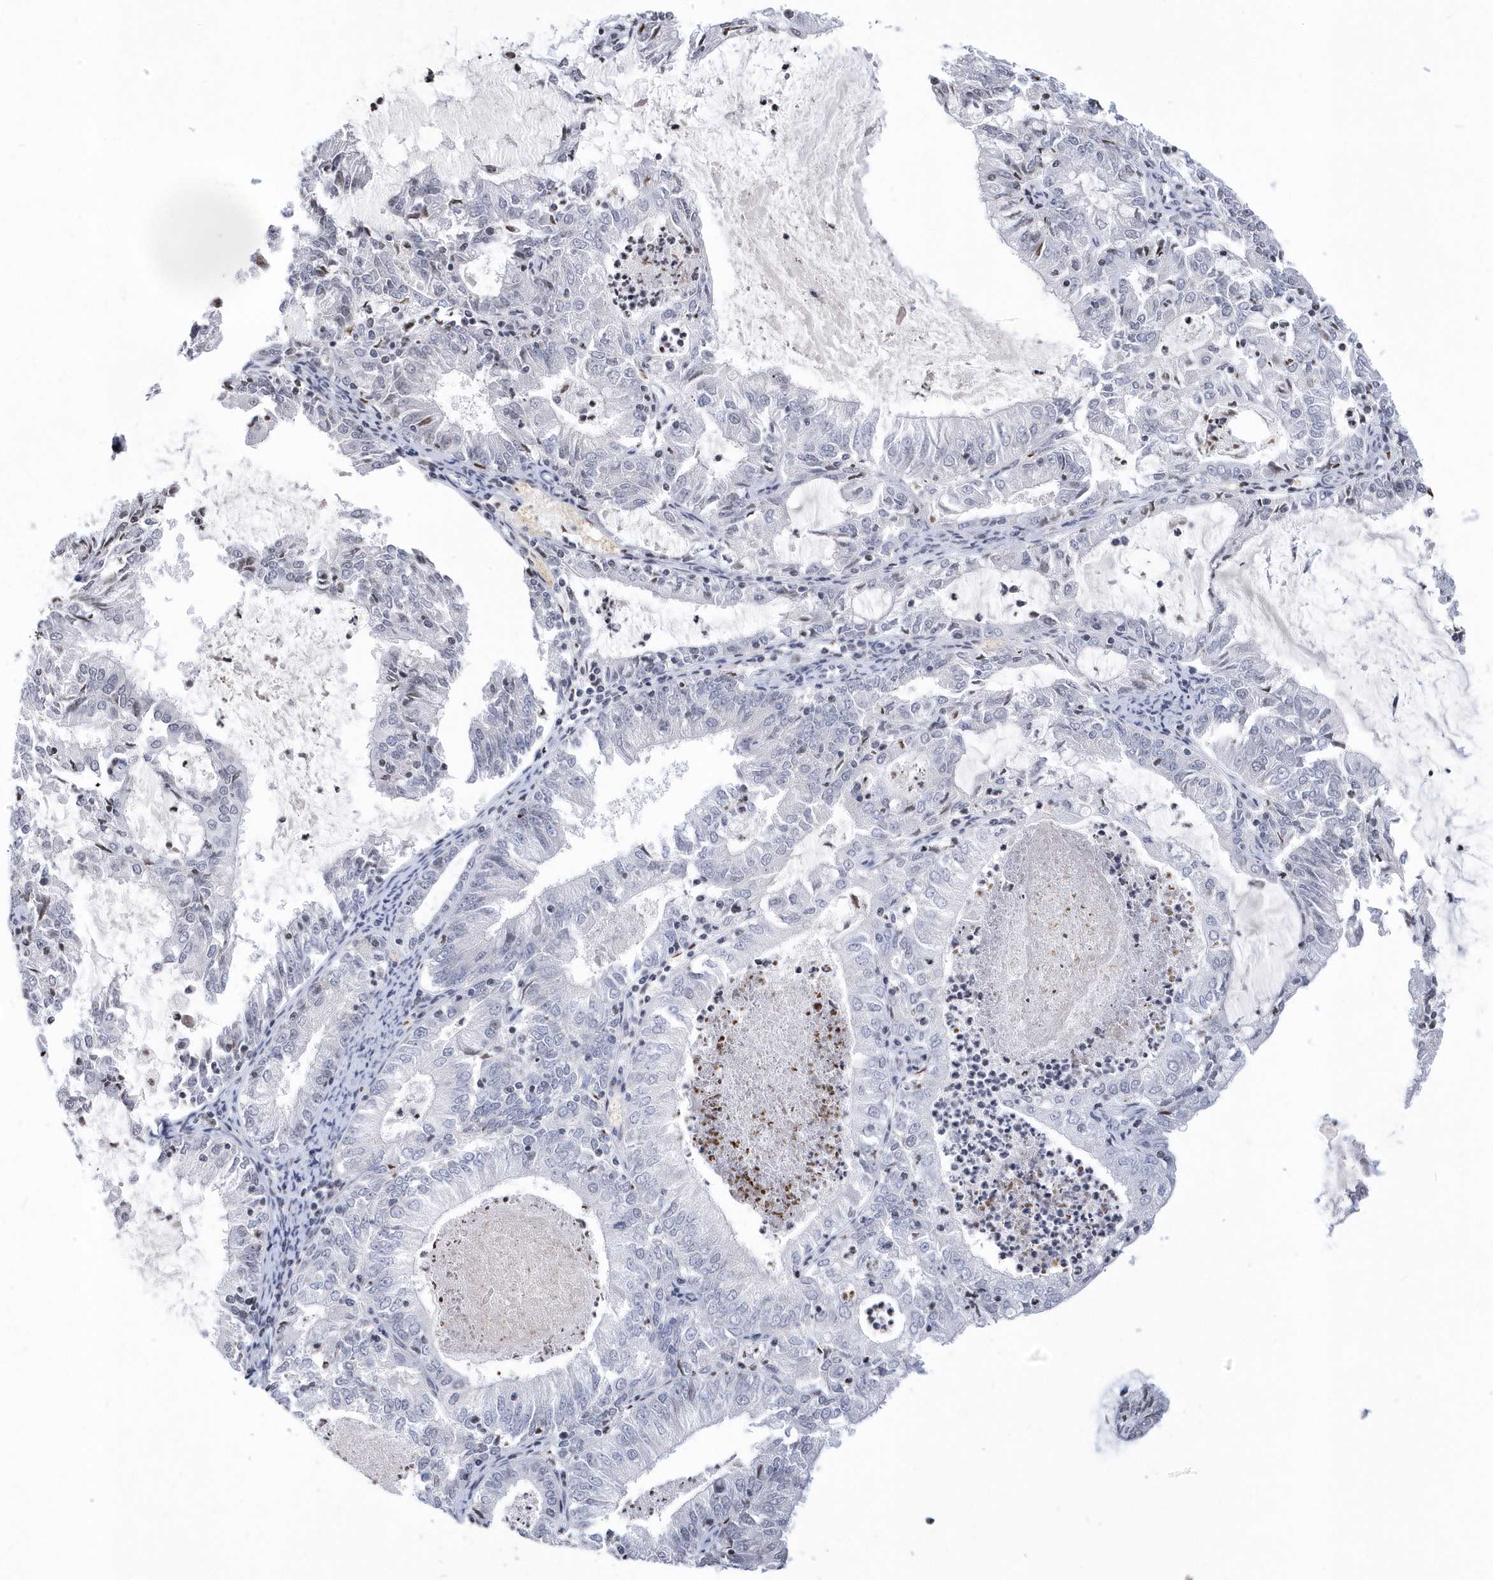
{"staining": {"intensity": "negative", "quantity": "none", "location": "none"}, "tissue": "endometrial cancer", "cell_type": "Tumor cells", "image_type": "cancer", "snomed": [{"axis": "morphology", "description": "Adenocarcinoma, NOS"}, {"axis": "topography", "description": "Endometrium"}], "caption": "This photomicrograph is of endometrial cancer stained with immunohistochemistry to label a protein in brown with the nuclei are counter-stained blue. There is no positivity in tumor cells.", "gene": "VWA5B2", "patient": {"sex": "female", "age": 57}}